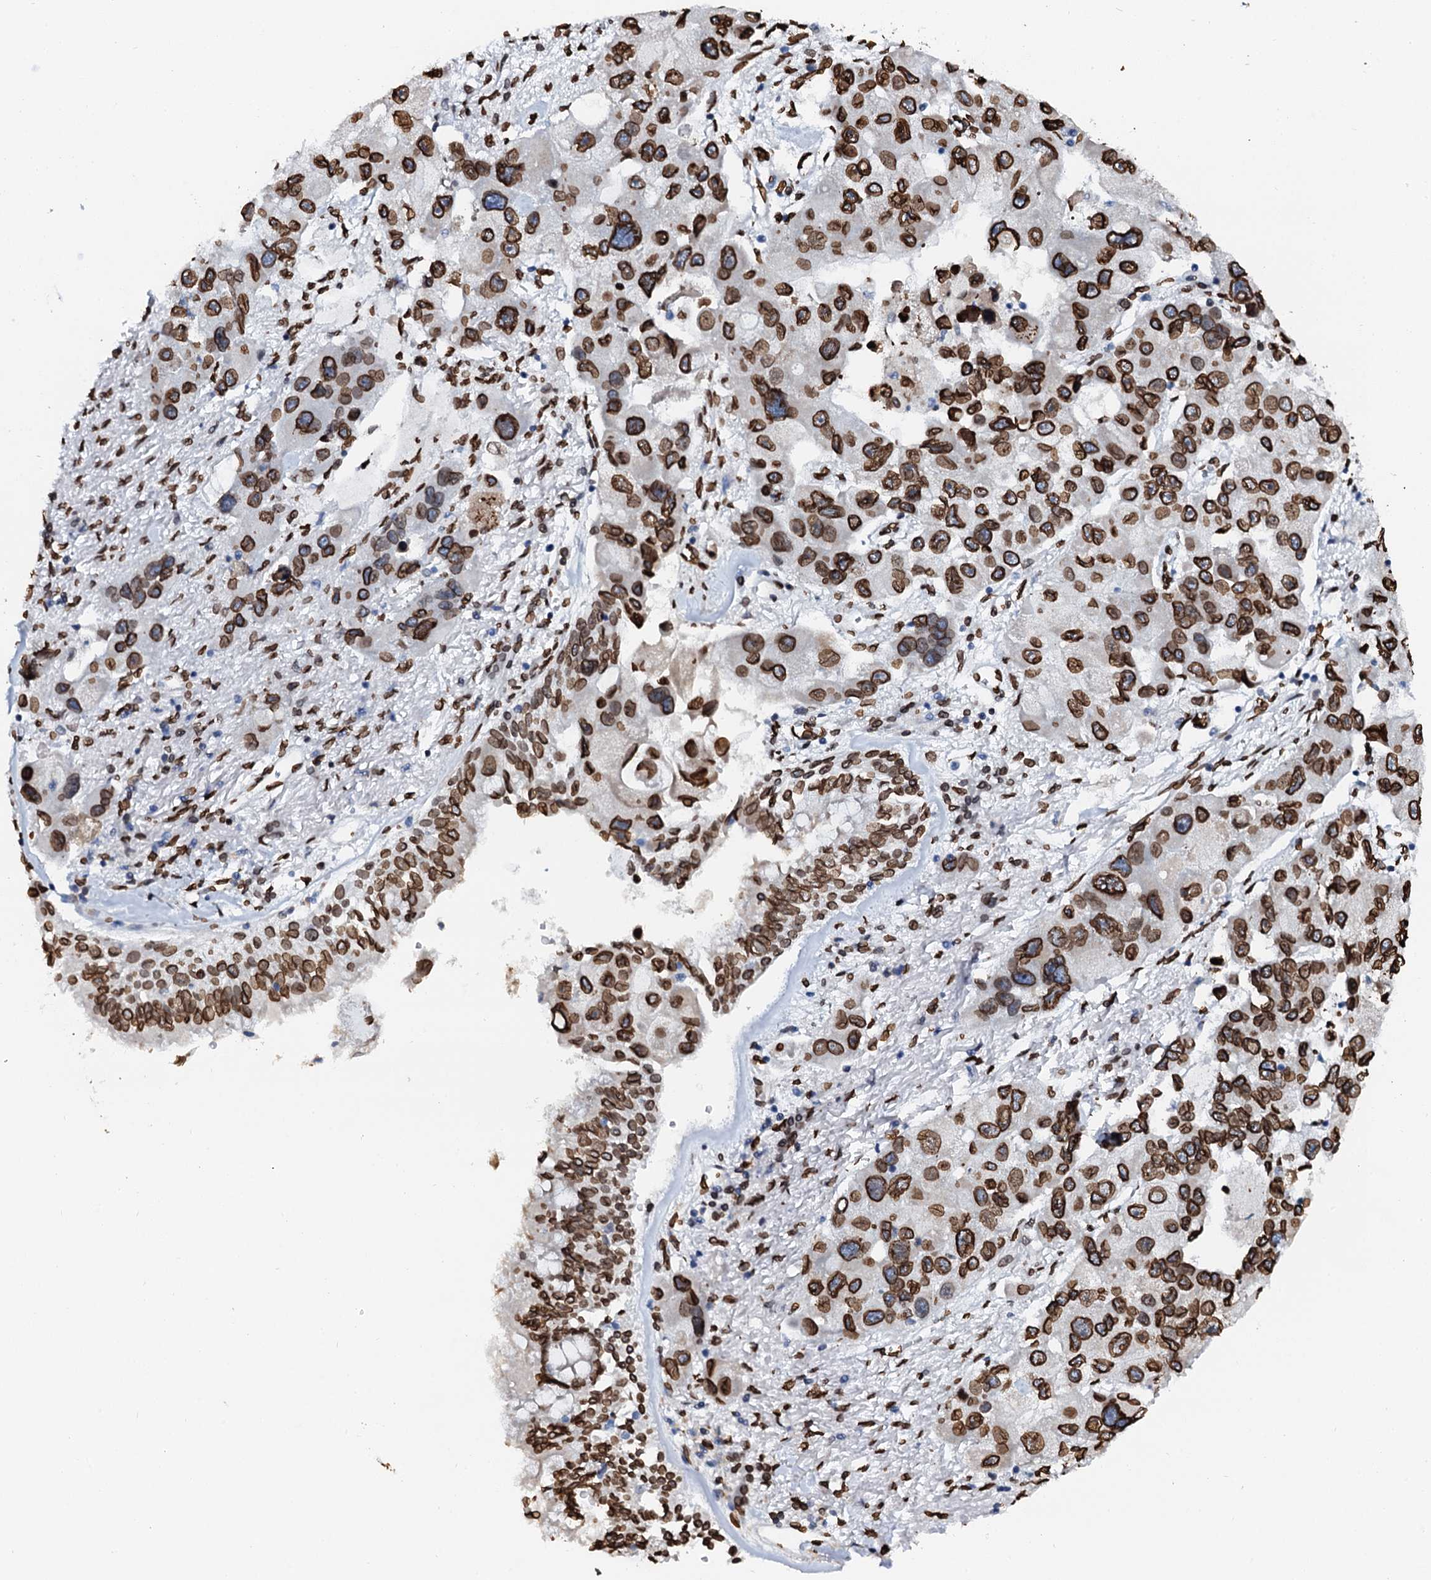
{"staining": {"intensity": "strong", "quantity": ">75%", "location": "cytoplasmic/membranous,nuclear"}, "tissue": "lung cancer", "cell_type": "Tumor cells", "image_type": "cancer", "snomed": [{"axis": "morphology", "description": "Adenocarcinoma, NOS"}, {"axis": "topography", "description": "Lung"}], "caption": "Immunohistochemical staining of human adenocarcinoma (lung) displays strong cytoplasmic/membranous and nuclear protein positivity in about >75% of tumor cells.", "gene": "KATNAL2", "patient": {"sex": "female", "age": 54}}